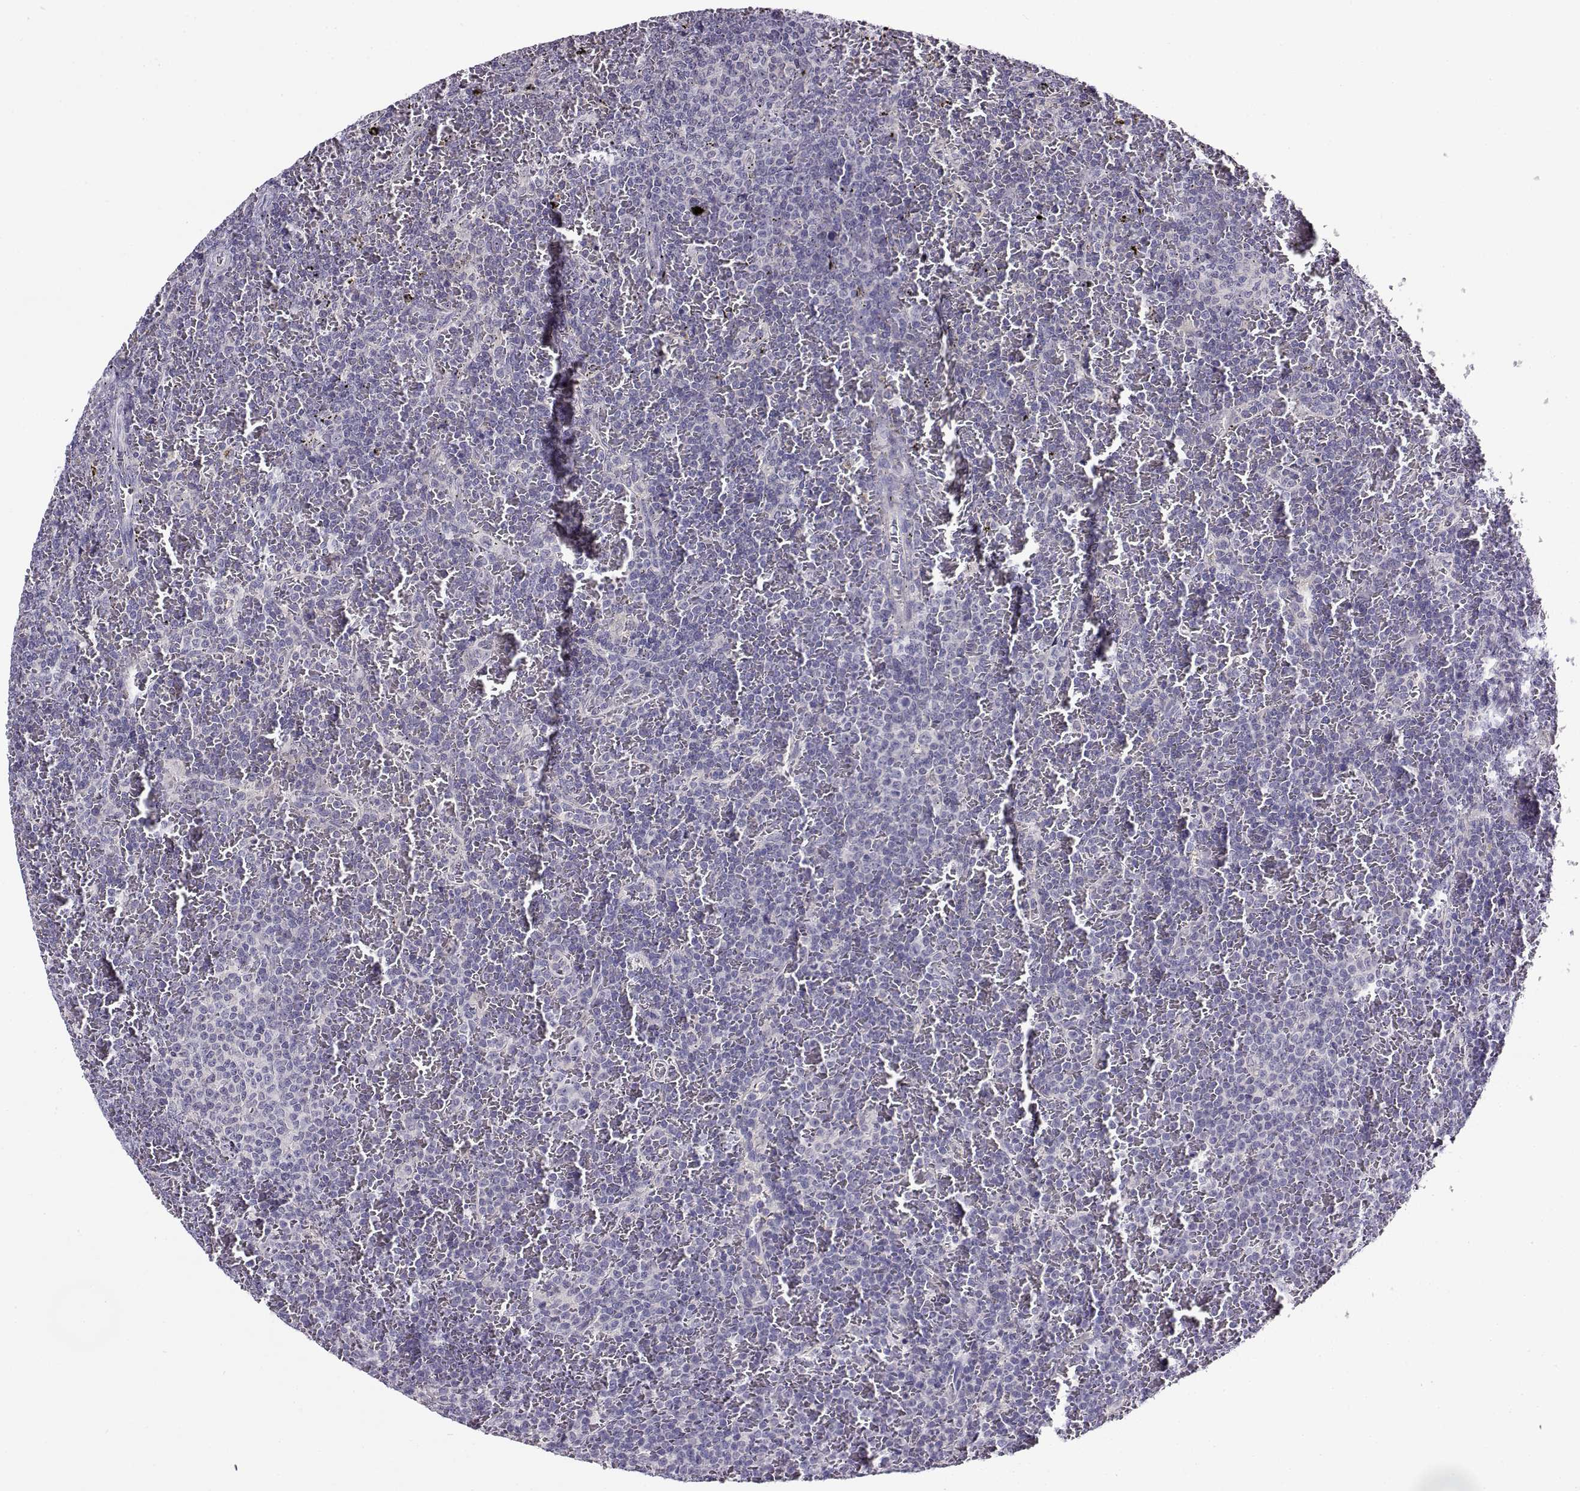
{"staining": {"intensity": "negative", "quantity": "none", "location": "none"}, "tissue": "lymphoma", "cell_type": "Tumor cells", "image_type": "cancer", "snomed": [{"axis": "morphology", "description": "Malignant lymphoma, non-Hodgkin's type, Low grade"}, {"axis": "topography", "description": "Spleen"}], "caption": "Immunohistochemistry (IHC) of human lymphoma demonstrates no staining in tumor cells.", "gene": "FEZF1", "patient": {"sex": "female", "age": 77}}